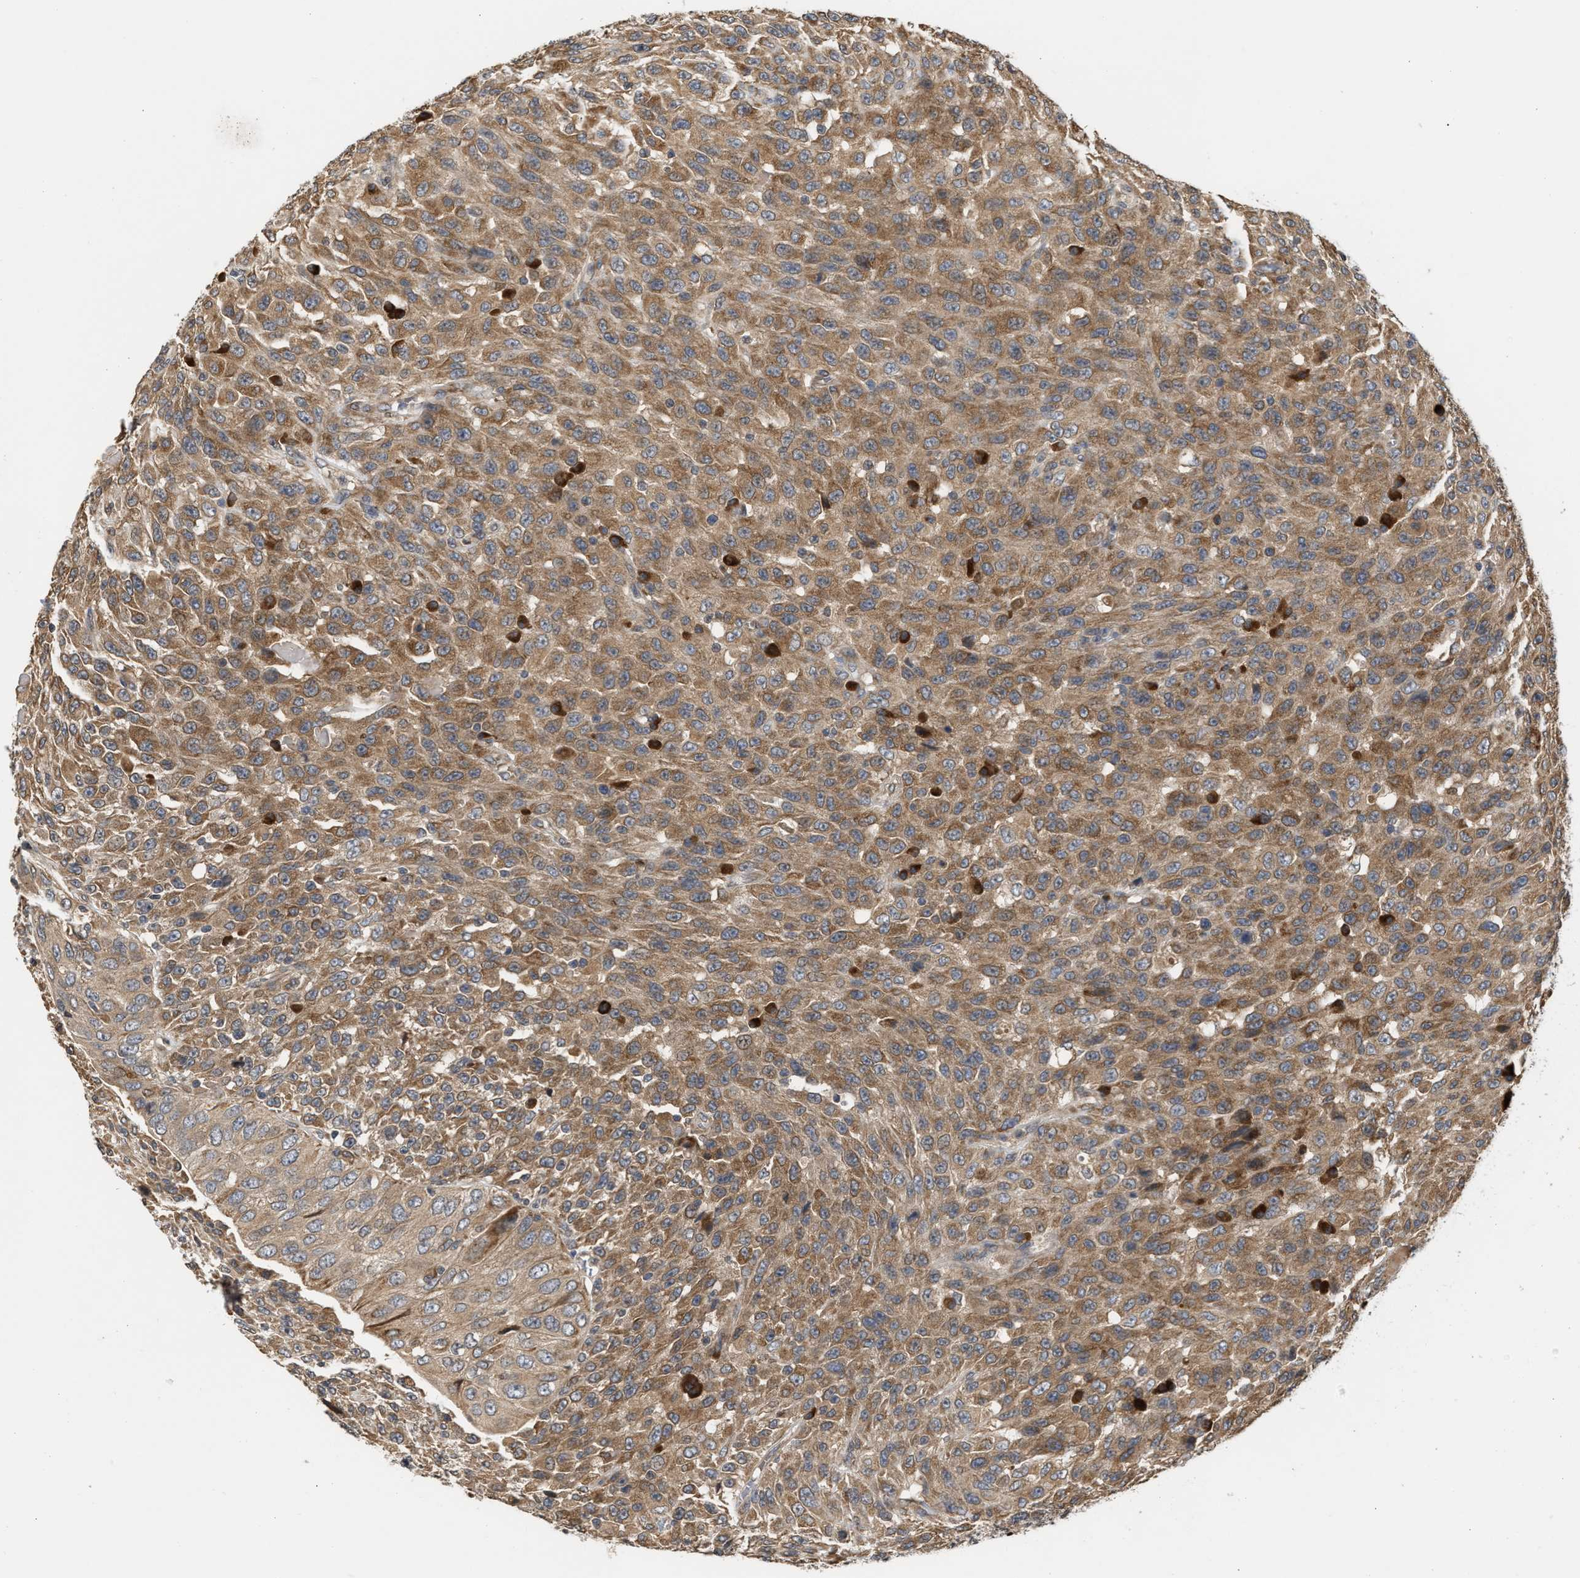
{"staining": {"intensity": "moderate", "quantity": ">75%", "location": "cytoplasmic/membranous"}, "tissue": "urothelial cancer", "cell_type": "Tumor cells", "image_type": "cancer", "snomed": [{"axis": "morphology", "description": "Urothelial carcinoma, High grade"}, {"axis": "topography", "description": "Urinary bladder"}], "caption": "DAB (3,3'-diaminobenzidine) immunohistochemical staining of high-grade urothelial carcinoma displays moderate cytoplasmic/membranous protein positivity in about >75% of tumor cells. (brown staining indicates protein expression, while blue staining denotes nuclei).", "gene": "SAR1A", "patient": {"sex": "male", "age": 66}}